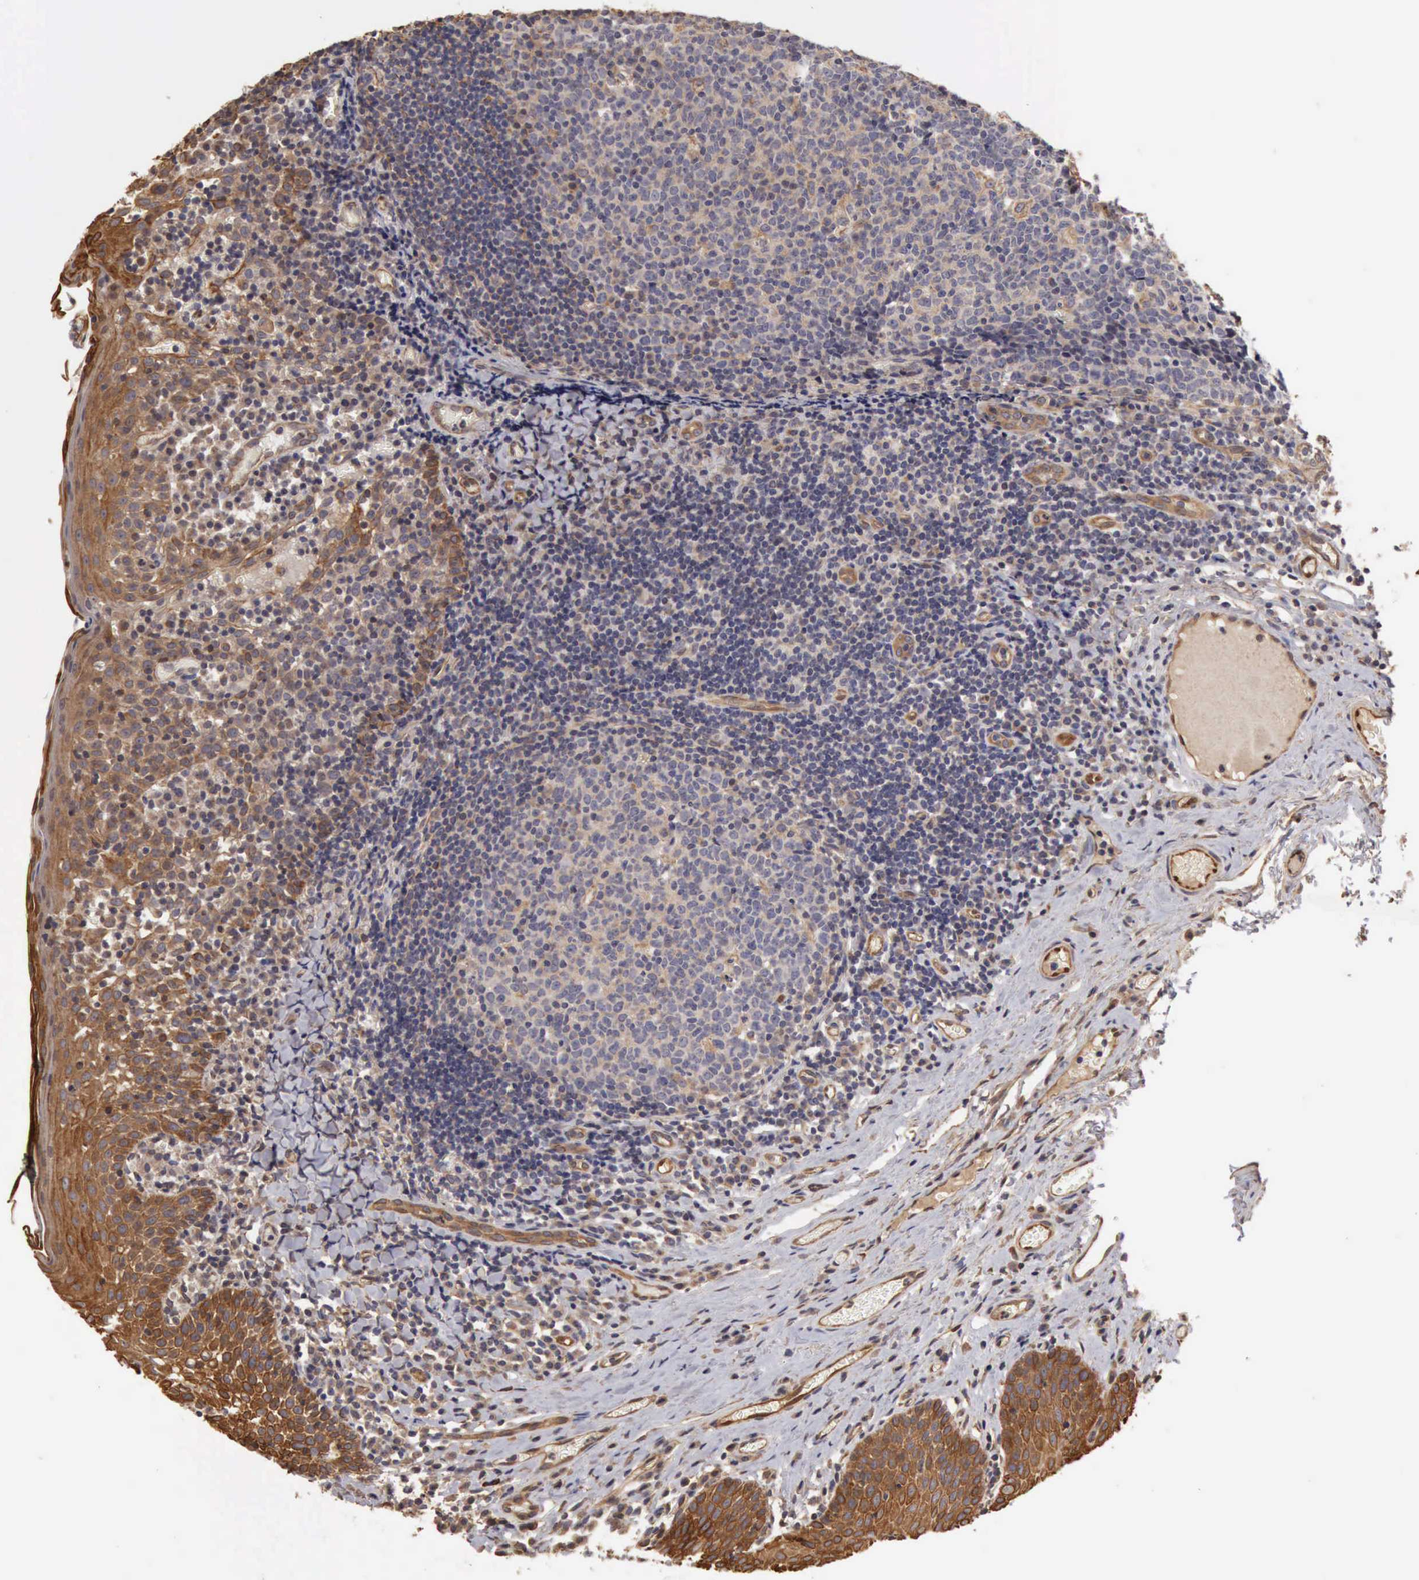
{"staining": {"intensity": "negative", "quantity": "none", "location": "none"}, "tissue": "tonsil", "cell_type": "Germinal center cells", "image_type": "normal", "snomed": [{"axis": "morphology", "description": "Normal tissue, NOS"}, {"axis": "topography", "description": "Tonsil"}], "caption": "IHC of unremarkable tonsil exhibits no positivity in germinal center cells.", "gene": "BMX", "patient": {"sex": "female", "age": 34}}